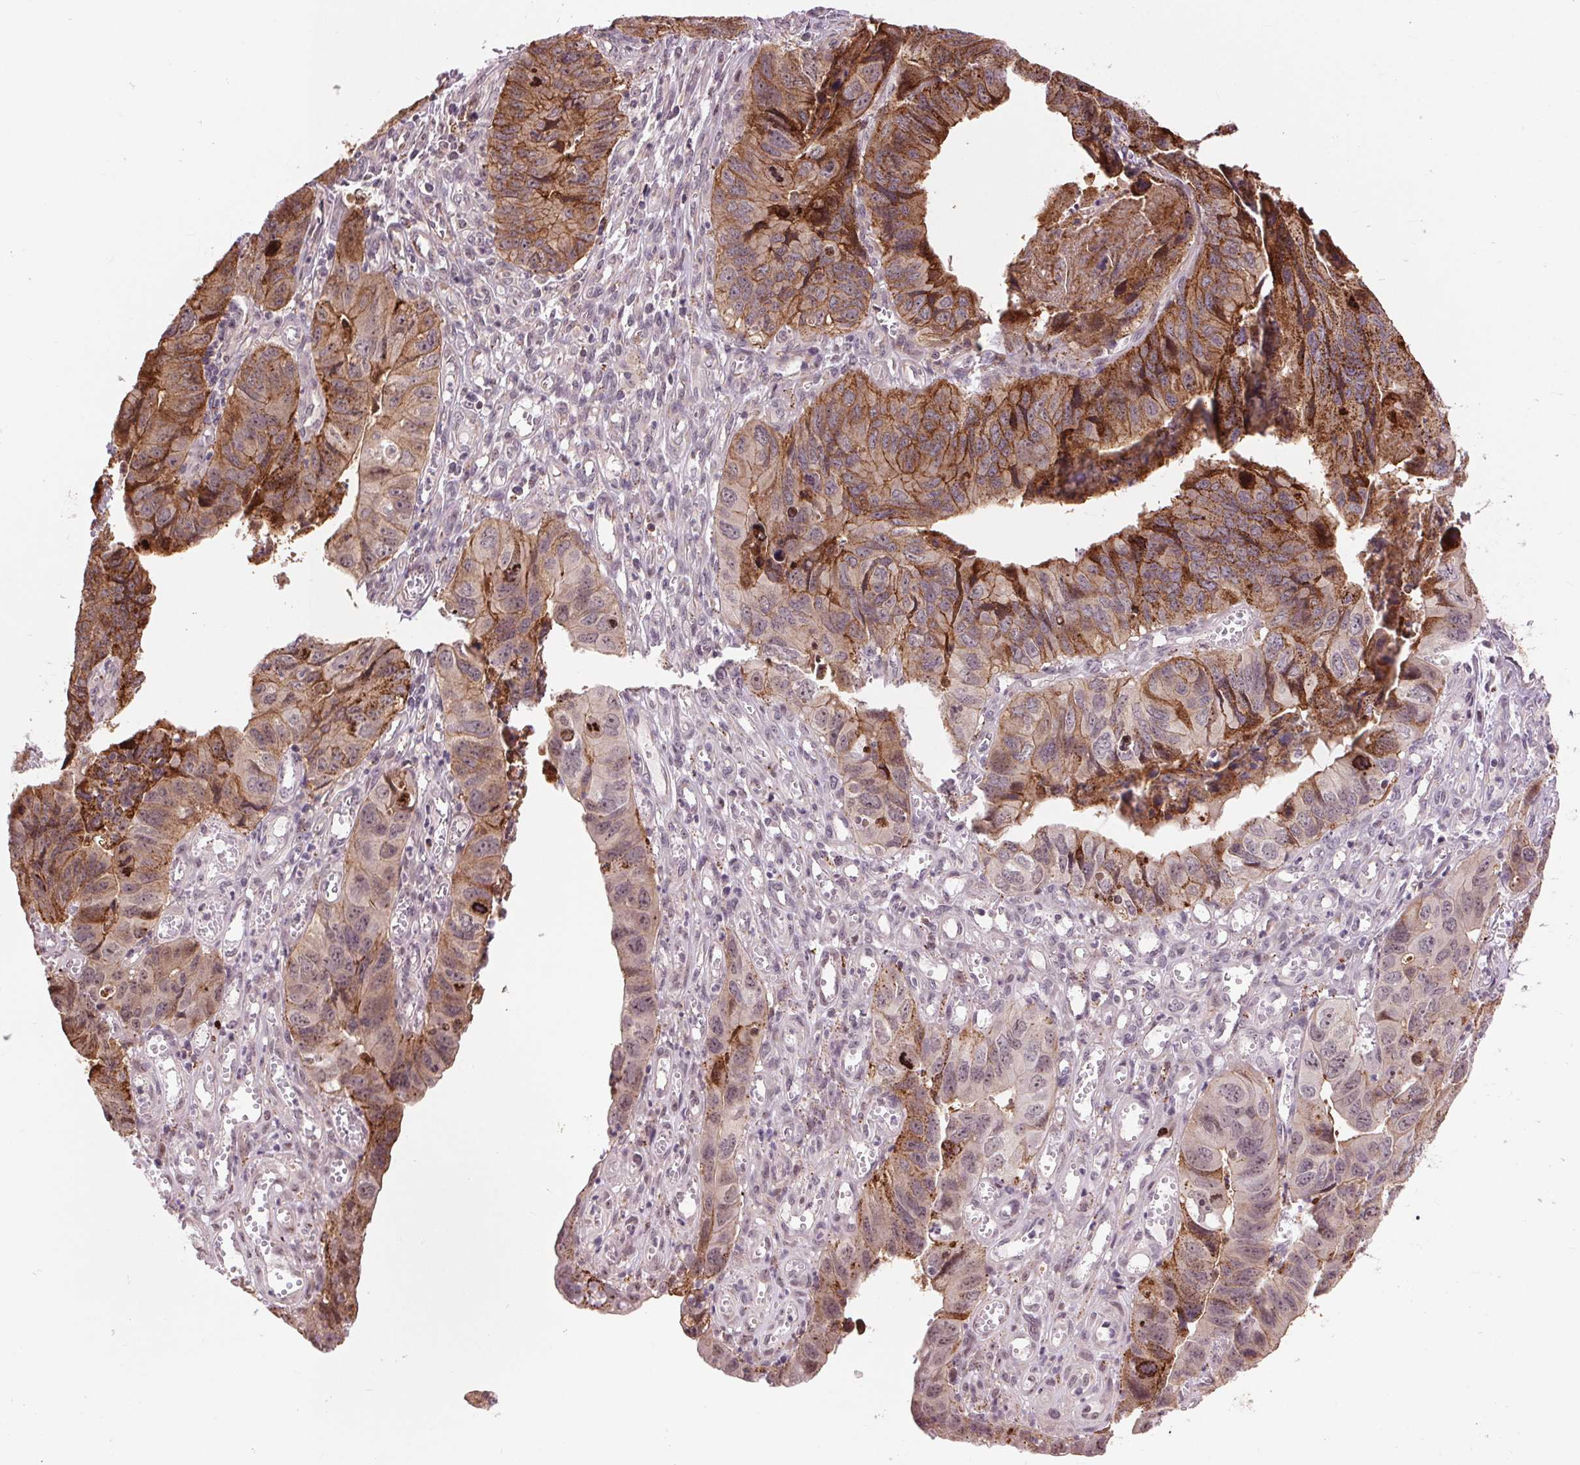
{"staining": {"intensity": "strong", "quantity": "25%-75%", "location": "cytoplasmic/membranous"}, "tissue": "stomach cancer", "cell_type": "Tumor cells", "image_type": "cancer", "snomed": [{"axis": "morphology", "description": "Adenocarcinoma, NOS"}, {"axis": "topography", "description": "Stomach, lower"}], "caption": "Immunohistochemistry (DAB (3,3'-diaminobenzidine)) staining of stomach cancer (adenocarcinoma) shows strong cytoplasmic/membranous protein positivity in approximately 25%-75% of tumor cells. (Brightfield microscopy of DAB IHC at high magnification).", "gene": "CHMP4B", "patient": {"sex": "male", "age": 77}}